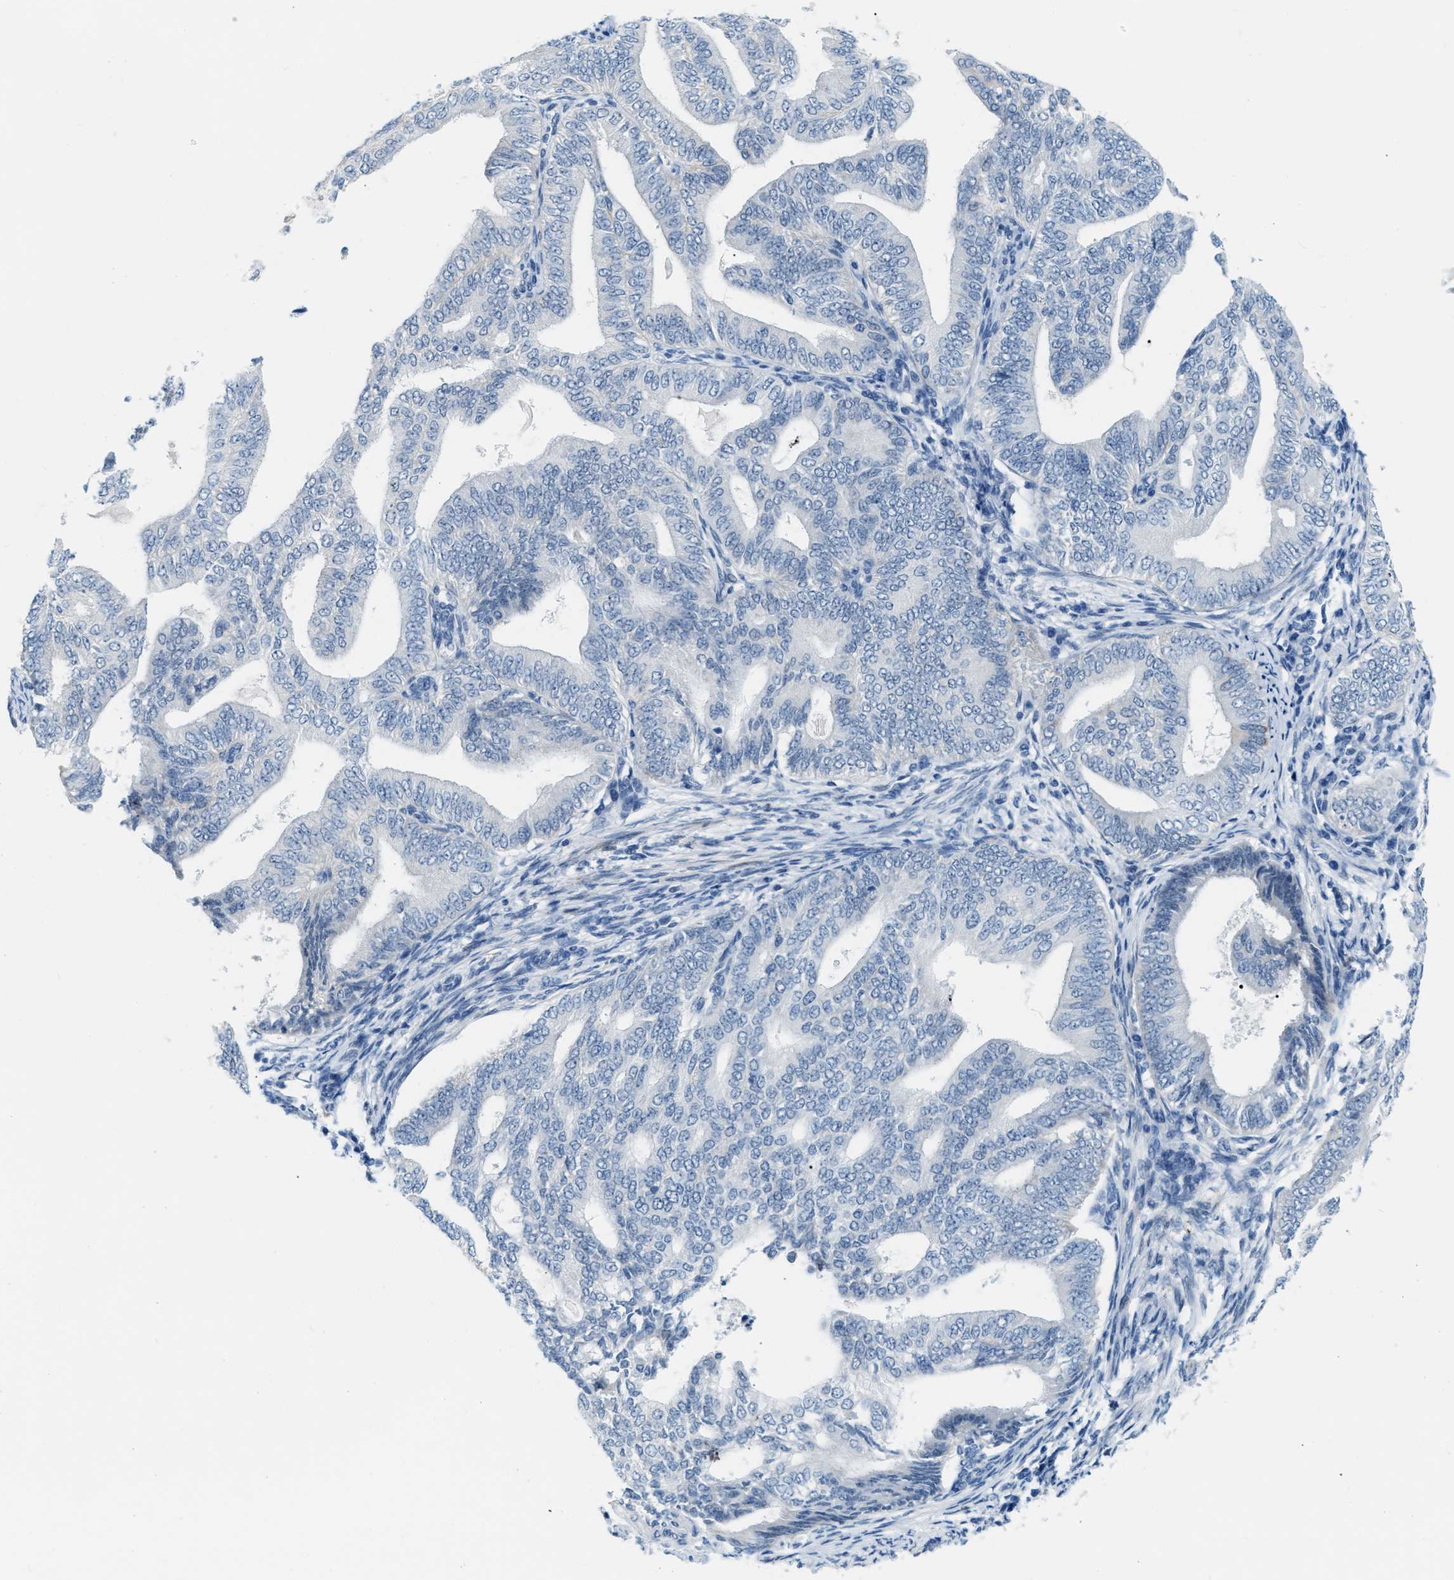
{"staining": {"intensity": "negative", "quantity": "none", "location": "none"}, "tissue": "endometrial cancer", "cell_type": "Tumor cells", "image_type": "cancer", "snomed": [{"axis": "morphology", "description": "Adenocarcinoma, NOS"}, {"axis": "topography", "description": "Endometrium"}], "caption": "Photomicrograph shows no protein expression in tumor cells of endometrial cancer tissue.", "gene": "PHRF1", "patient": {"sex": "female", "age": 58}}